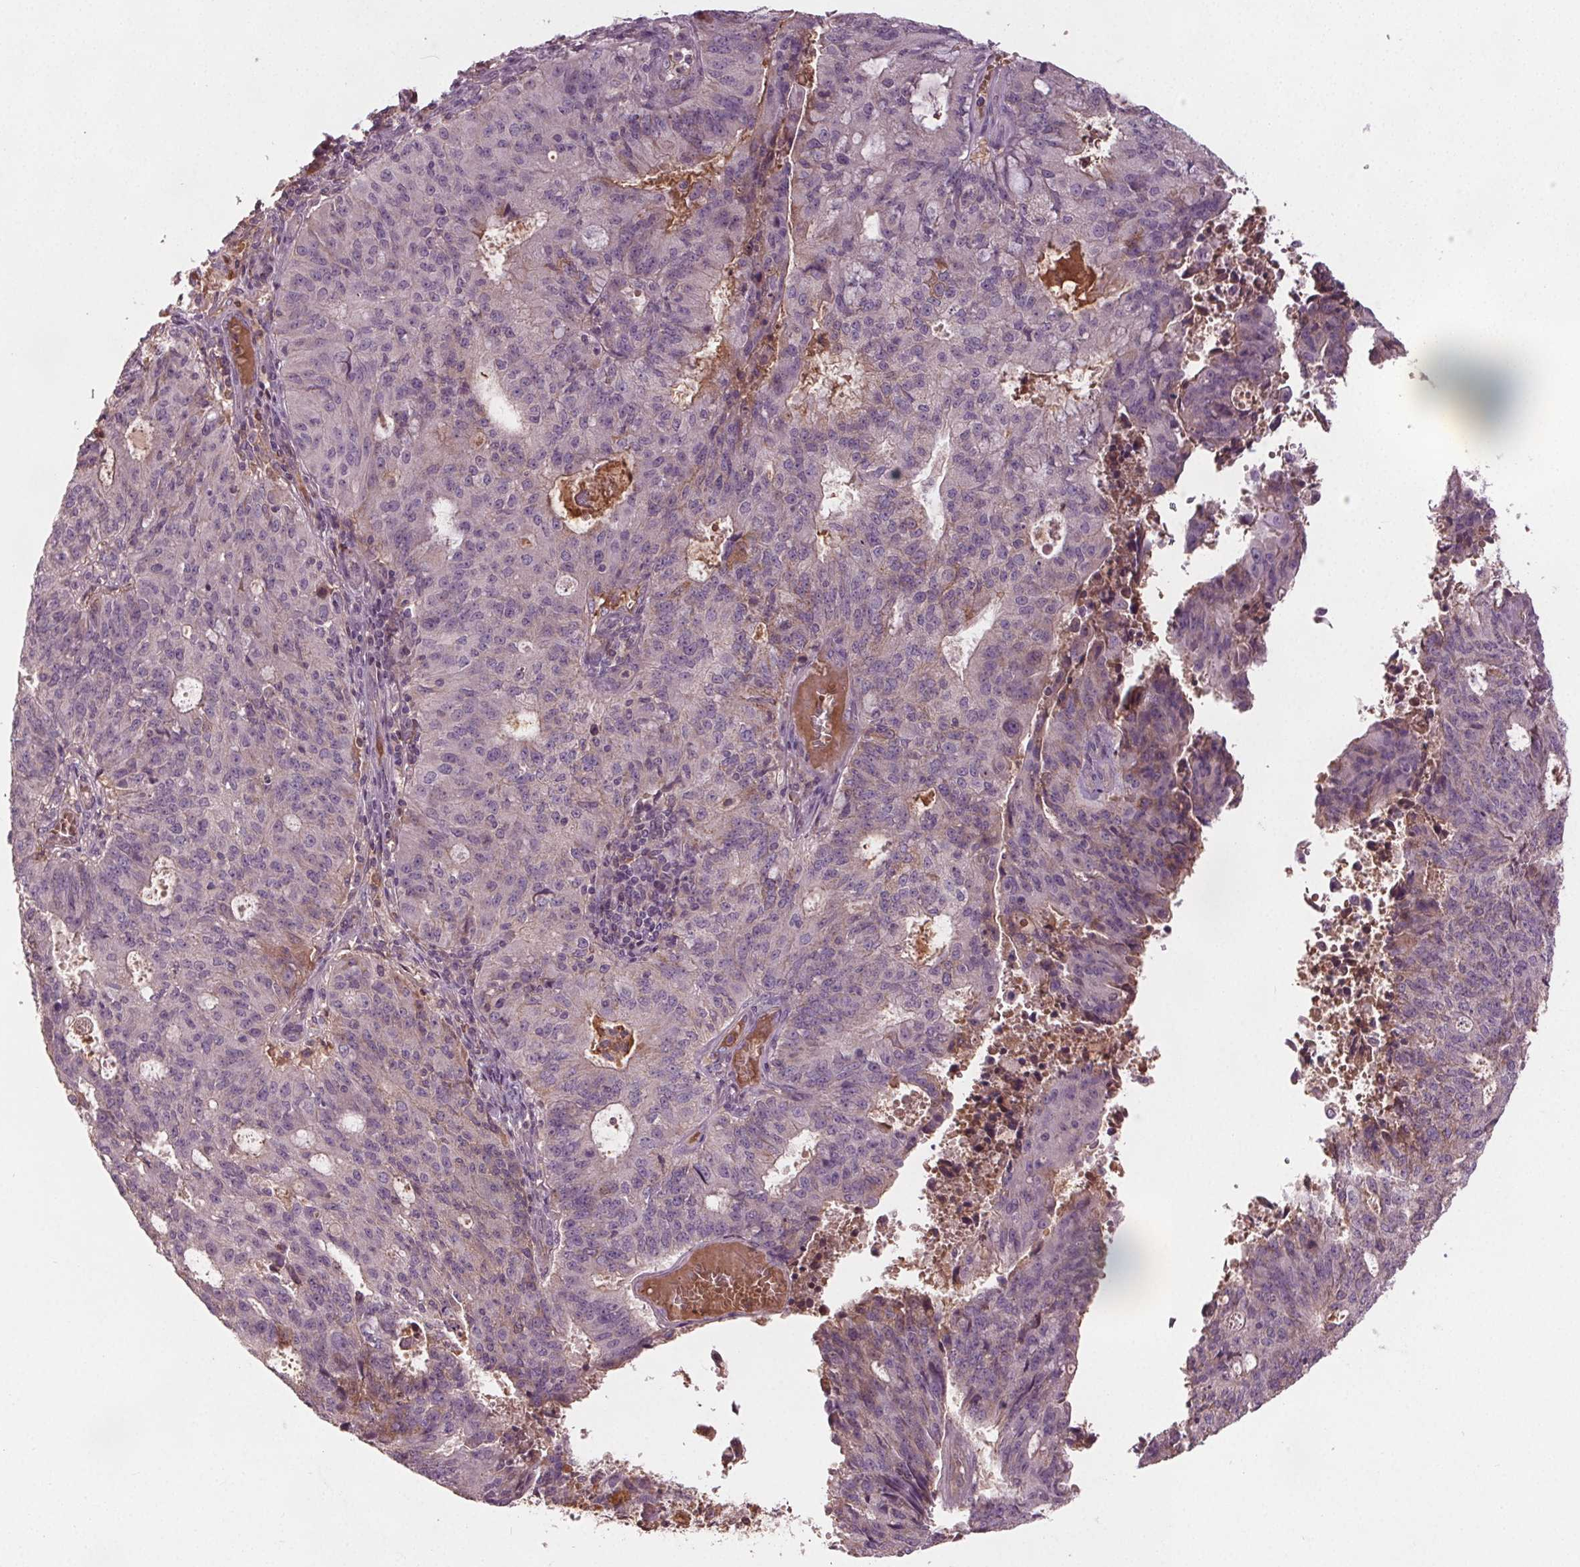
{"staining": {"intensity": "negative", "quantity": "none", "location": "none"}, "tissue": "endometrial cancer", "cell_type": "Tumor cells", "image_type": "cancer", "snomed": [{"axis": "morphology", "description": "Adenocarcinoma, NOS"}, {"axis": "topography", "description": "Endometrium"}], "caption": "Immunohistochemistry (IHC) histopathology image of human endometrial adenocarcinoma stained for a protein (brown), which exhibits no staining in tumor cells. (DAB (3,3'-diaminobenzidine) immunohistochemistry, high magnification).", "gene": "PDGFD", "patient": {"sex": "female", "age": 82}}